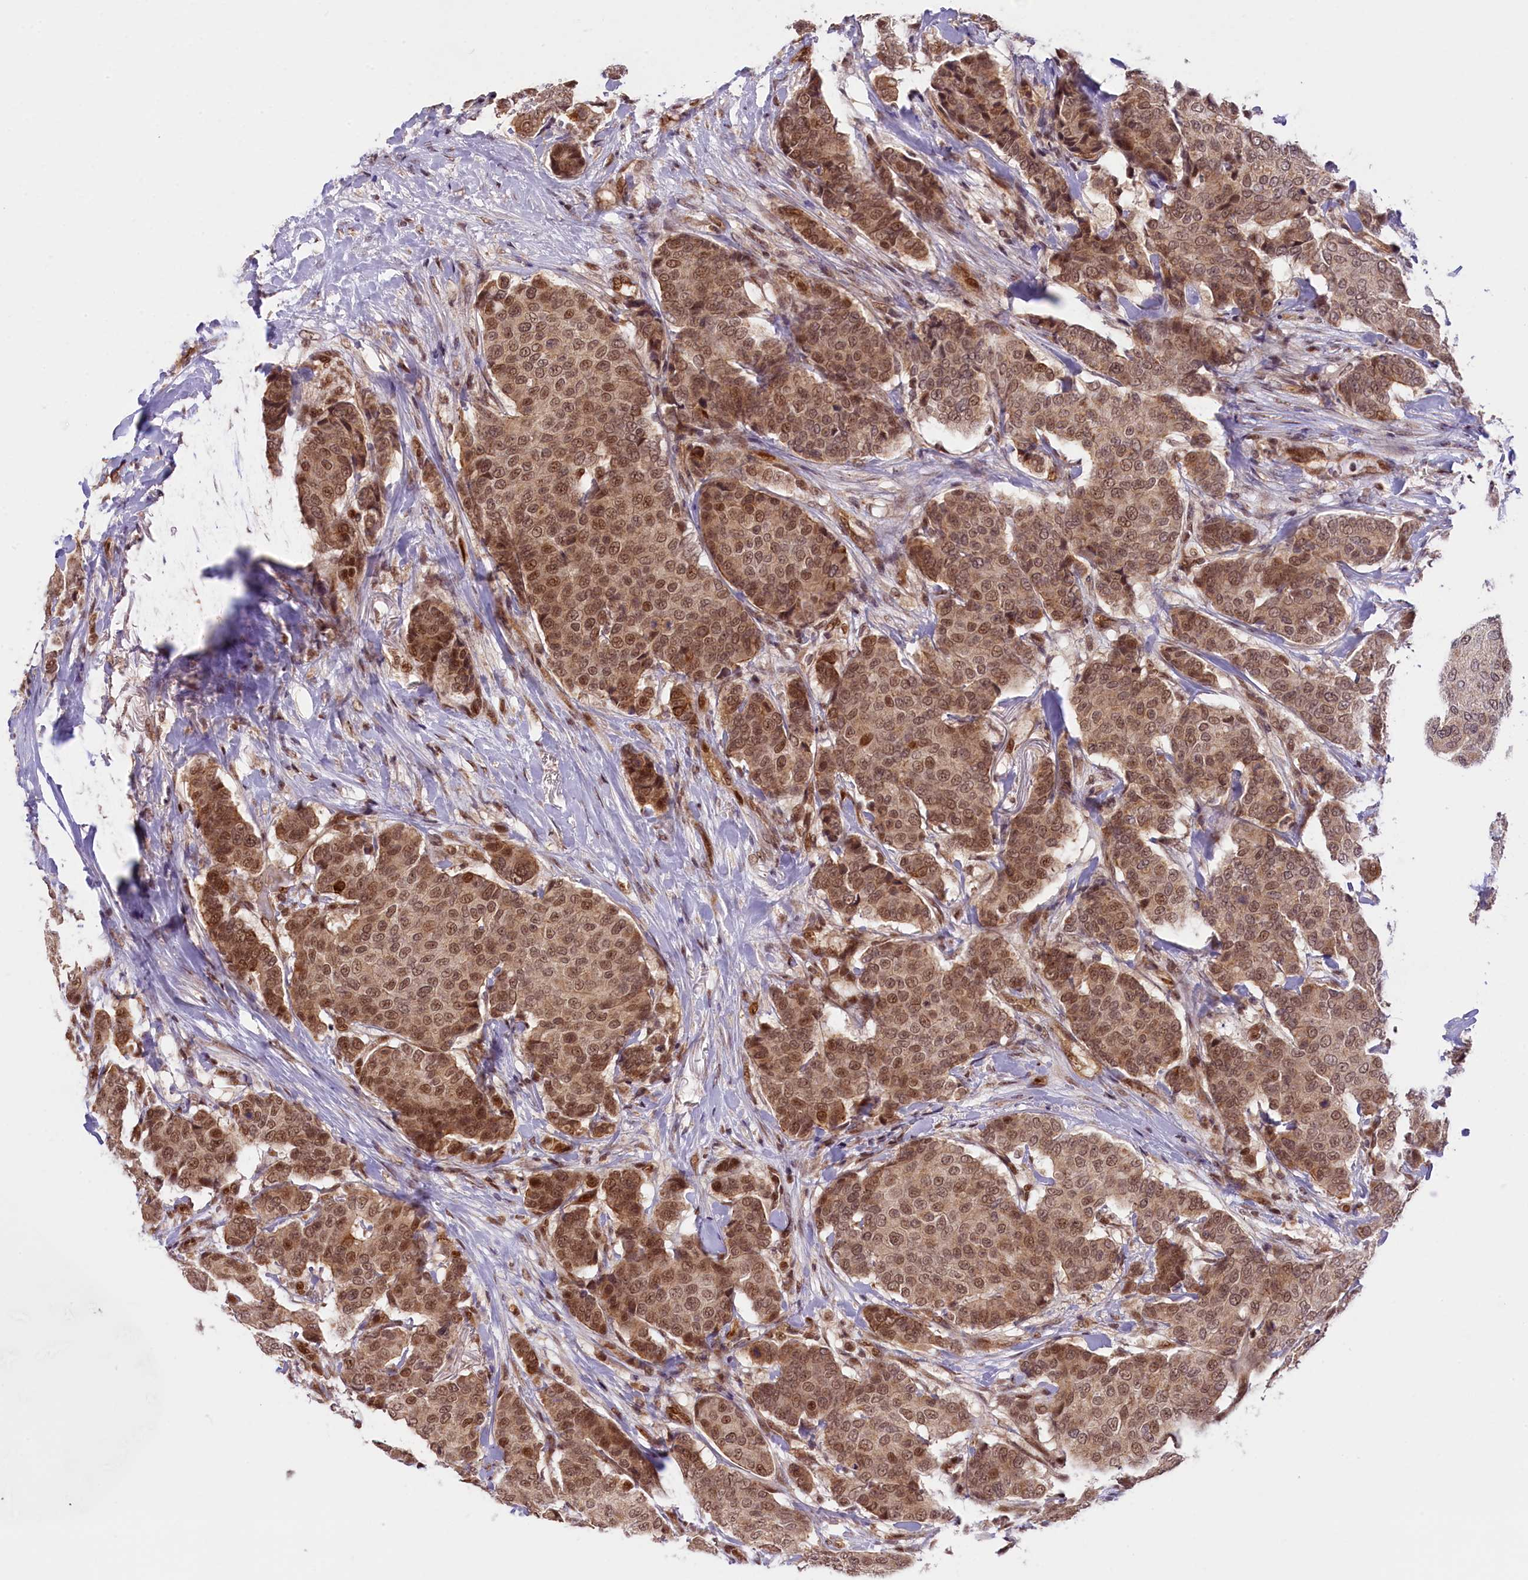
{"staining": {"intensity": "moderate", "quantity": ">75%", "location": "cytoplasmic/membranous,nuclear"}, "tissue": "breast cancer", "cell_type": "Tumor cells", "image_type": "cancer", "snomed": [{"axis": "morphology", "description": "Duct carcinoma"}, {"axis": "topography", "description": "Breast"}], "caption": "IHC staining of intraductal carcinoma (breast), which demonstrates medium levels of moderate cytoplasmic/membranous and nuclear positivity in about >75% of tumor cells indicating moderate cytoplasmic/membranous and nuclear protein expression. The staining was performed using DAB (3,3'-diaminobenzidine) (brown) for protein detection and nuclei were counterstained in hematoxylin (blue).", "gene": "CARD8", "patient": {"sex": "female", "age": 75}}